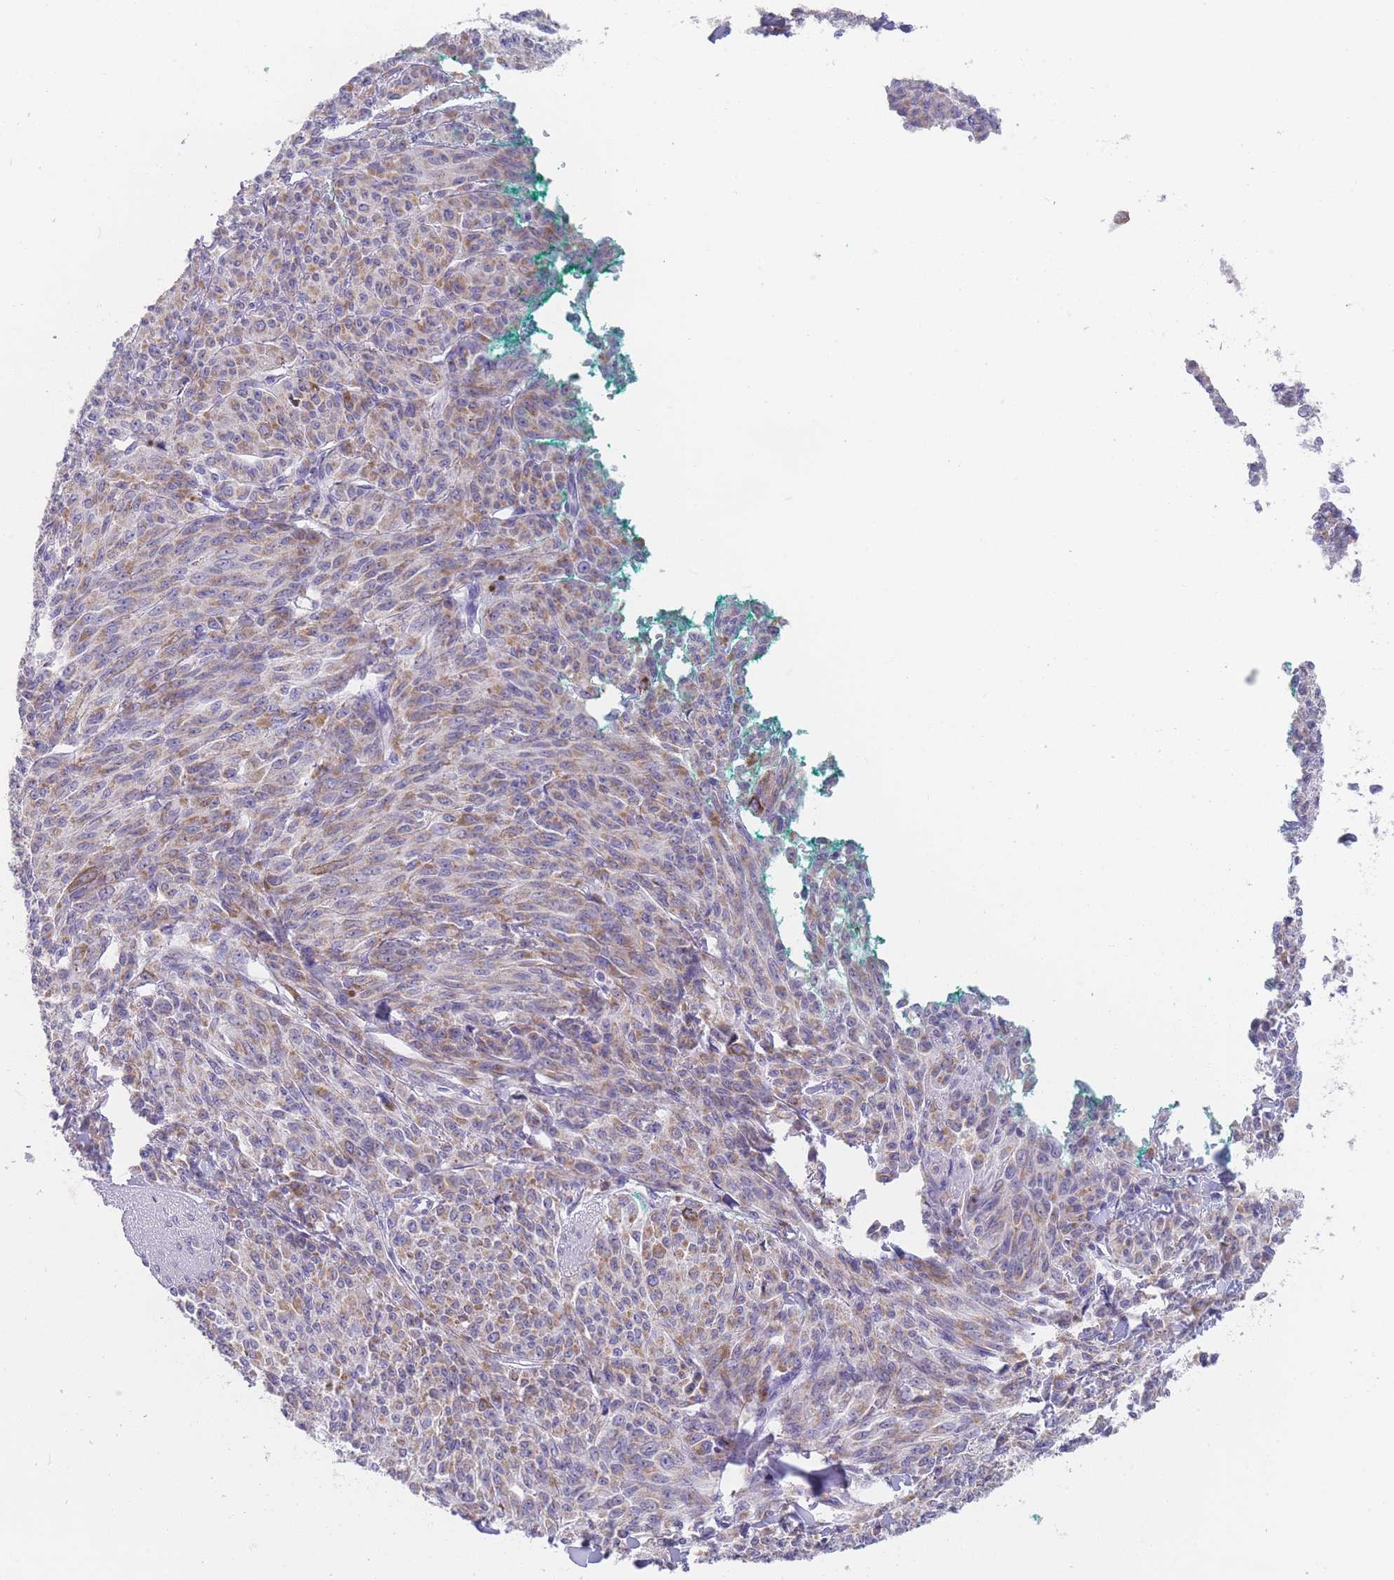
{"staining": {"intensity": "moderate", "quantity": ">75%", "location": "cytoplasmic/membranous"}, "tissue": "melanoma", "cell_type": "Tumor cells", "image_type": "cancer", "snomed": [{"axis": "morphology", "description": "Malignant melanoma, NOS"}, {"axis": "topography", "description": "Skin"}], "caption": "A high-resolution image shows immunohistochemistry (IHC) staining of melanoma, which exhibits moderate cytoplasmic/membranous expression in about >75% of tumor cells.", "gene": "MRPS14", "patient": {"sex": "female", "age": 52}}